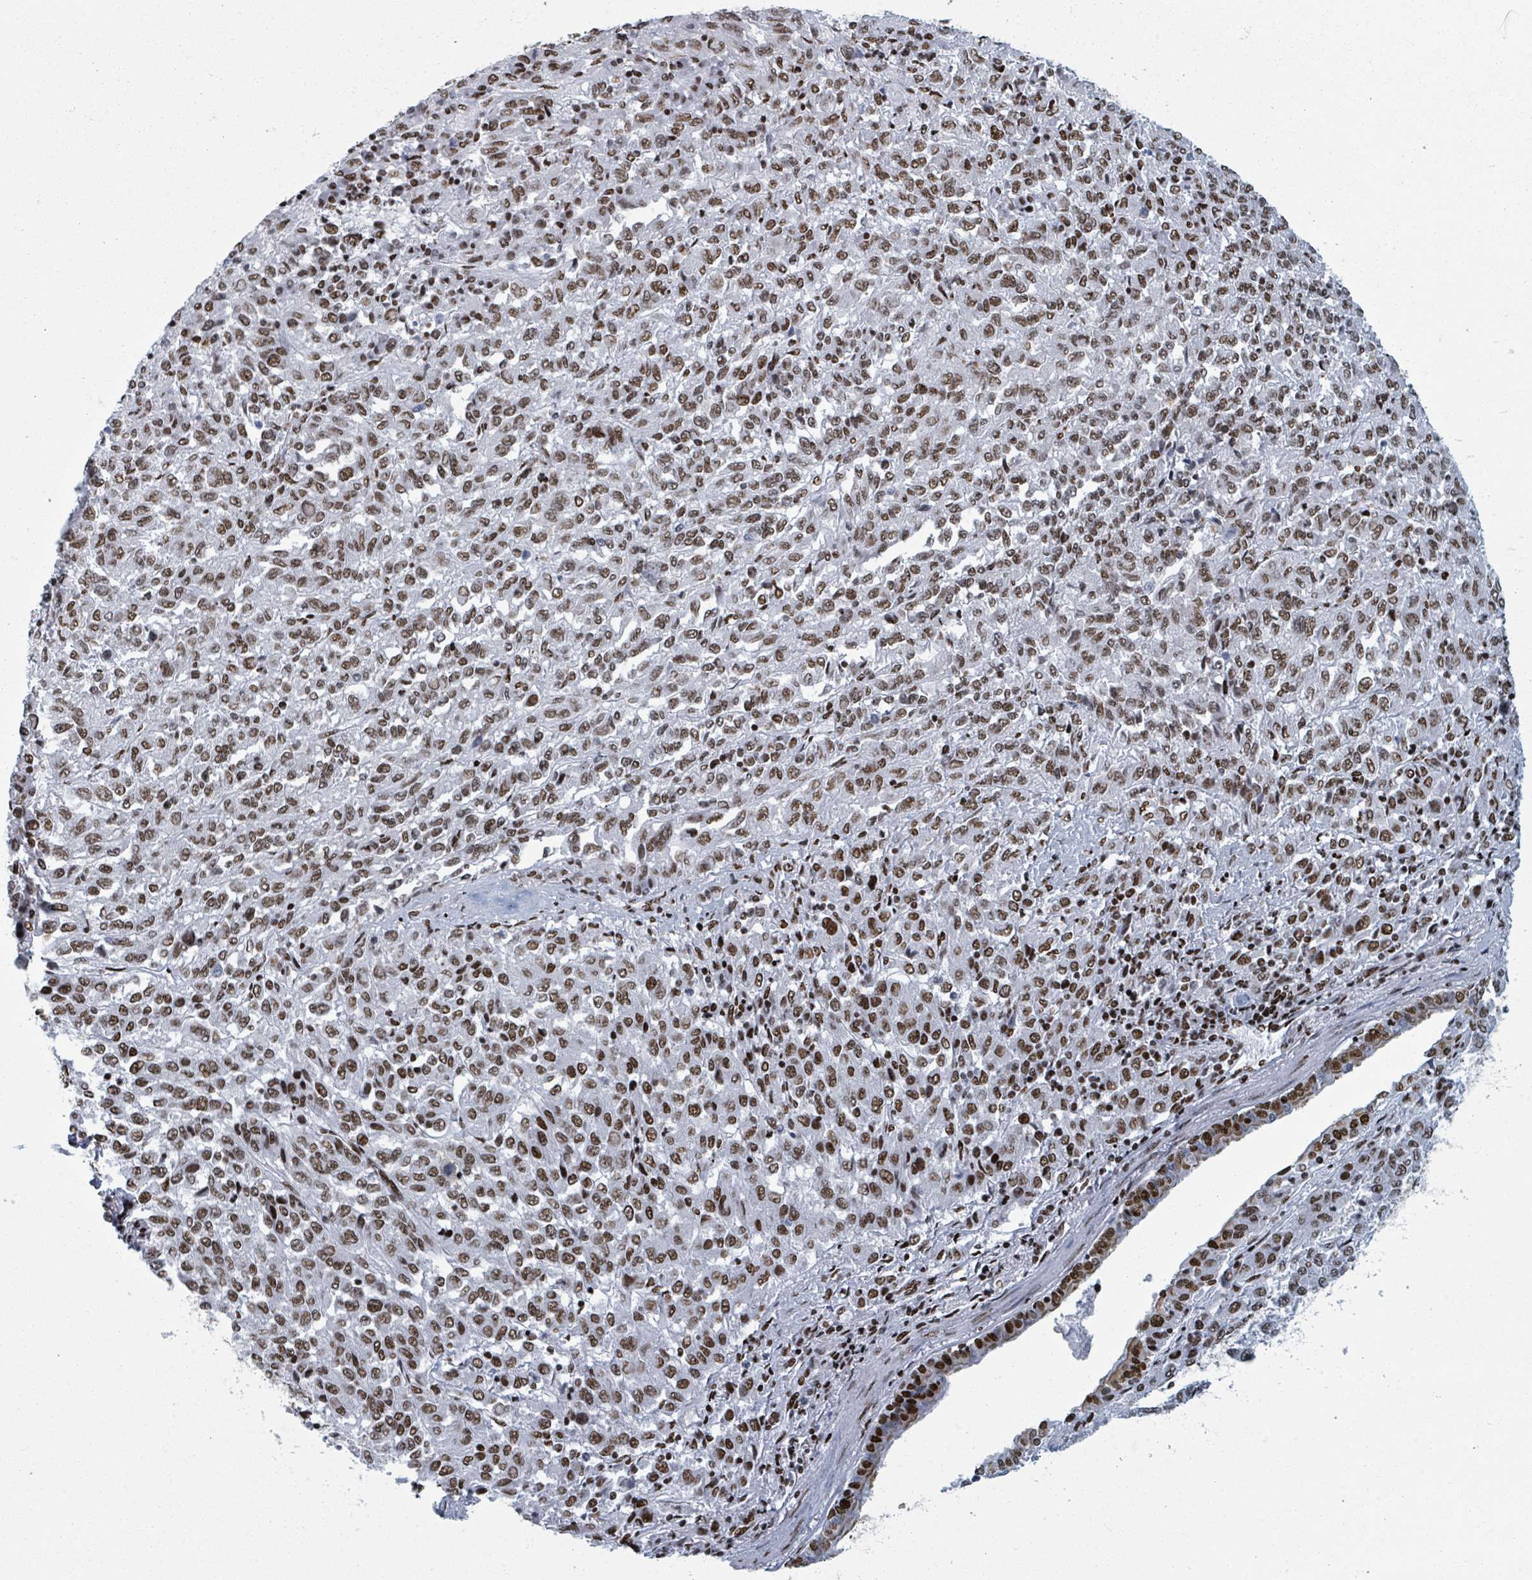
{"staining": {"intensity": "moderate", "quantity": ">75%", "location": "nuclear"}, "tissue": "melanoma", "cell_type": "Tumor cells", "image_type": "cancer", "snomed": [{"axis": "morphology", "description": "Malignant melanoma, Metastatic site"}, {"axis": "topography", "description": "Lung"}], "caption": "There is medium levels of moderate nuclear positivity in tumor cells of malignant melanoma (metastatic site), as demonstrated by immunohistochemical staining (brown color).", "gene": "DHX16", "patient": {"sex": "male", "age": 64}}